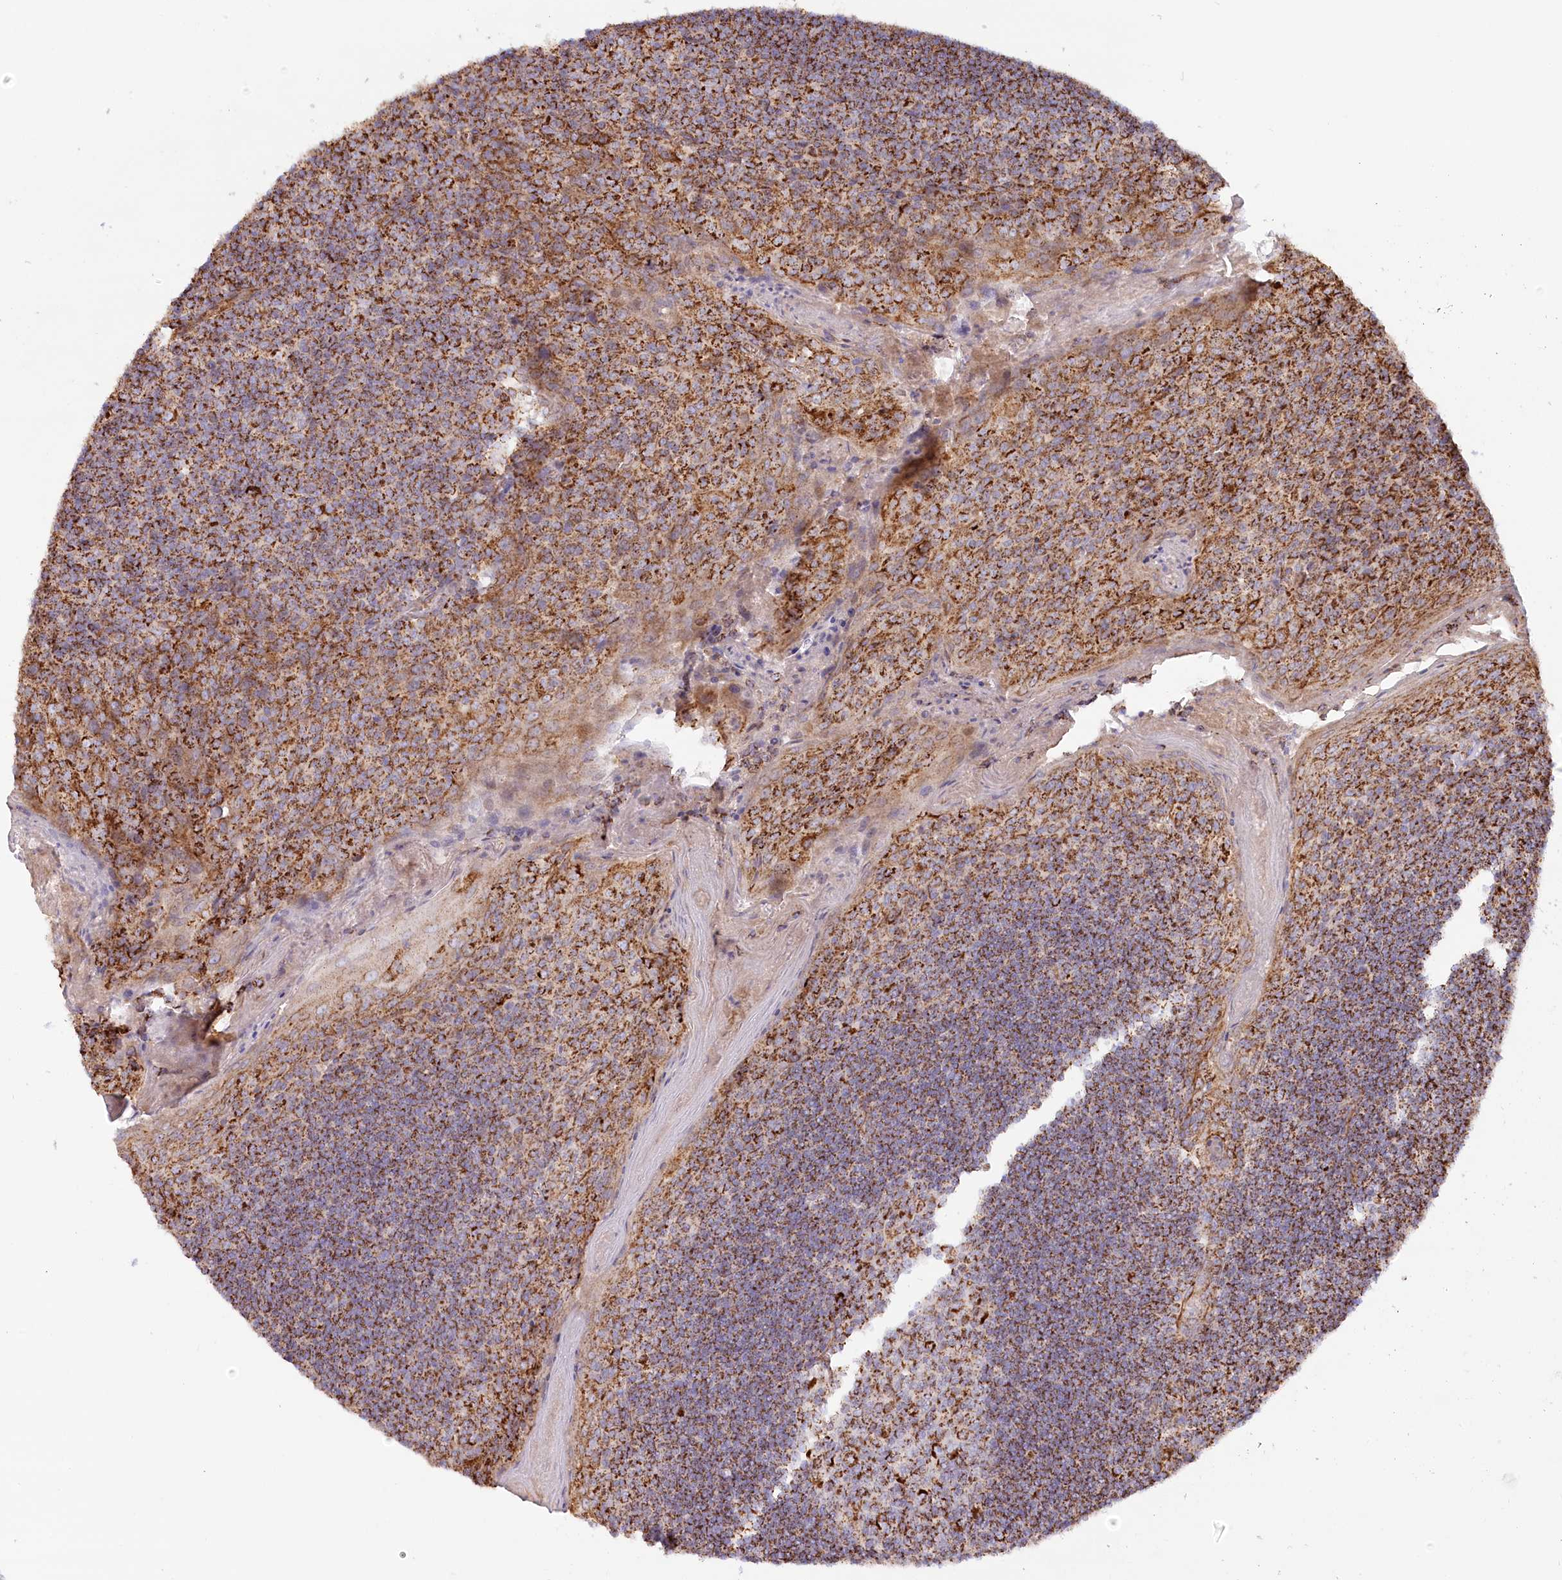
{"staining": {"intensity": "strong", "quantity": ">75%", "location": "cytoplasmic/membranous"}, "tissue": "tonsil", "cell_type": "Germinal center cells", "image_type": "normal", "snomed": [{"axis": "morphology", "description": "Normal tissue, NOS"}, {"axis": "topography", "description": "Tonsil"}], "caption": "This micrograph exhibits immunohistochemistry staining of normal human tonsil, with high strong cytoplasmic/membranous positivity in about >75% of germinal center cells.", "gene": "UMPS", "patient": {"sex": "male", "age": 27}}